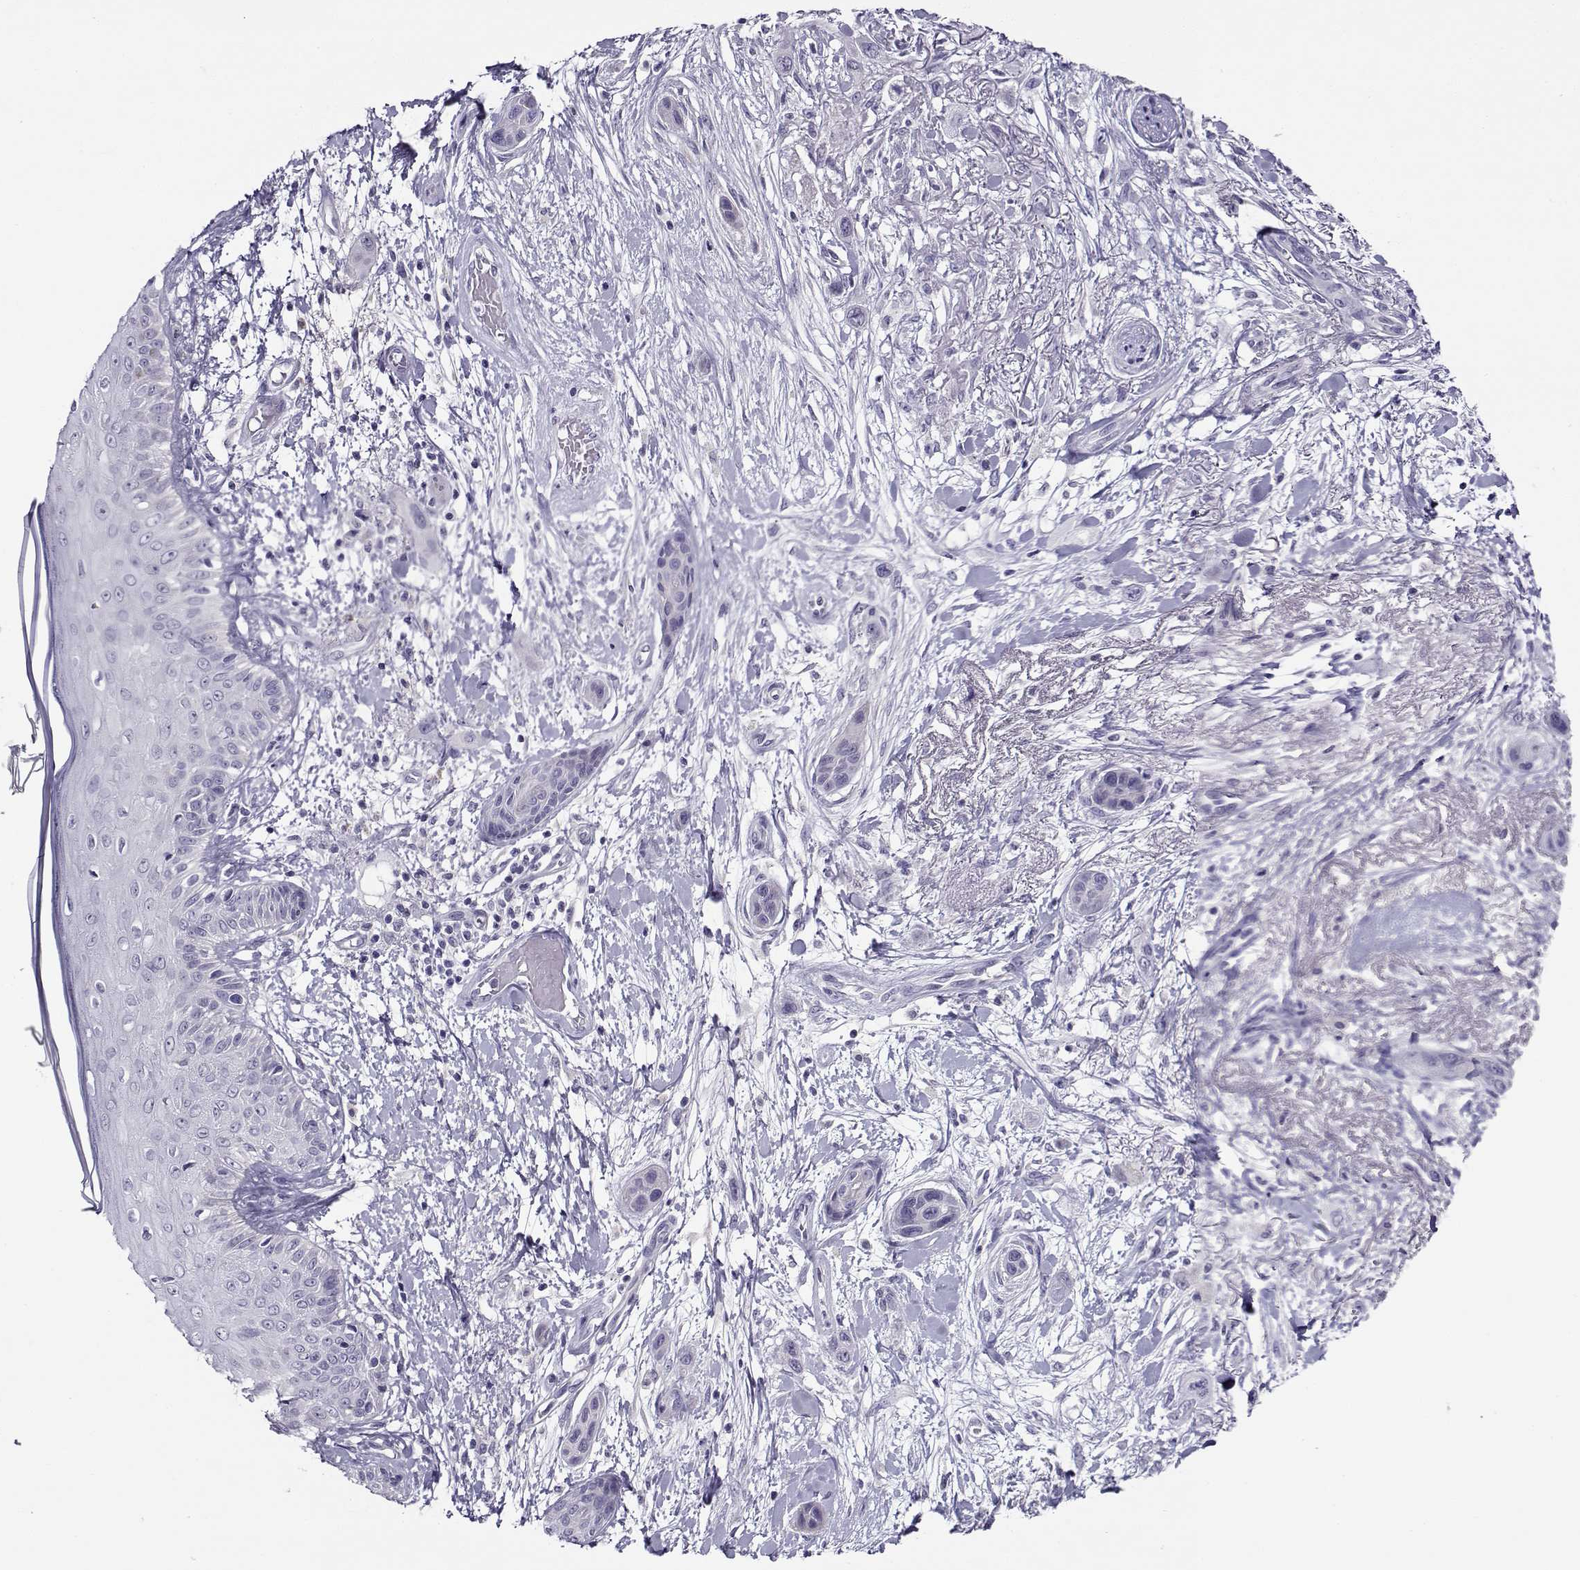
{"staining": {"intensity": "negative", "quantity": "none", "location": "none"}, "tissue": "skin cancer", "cell_type": "Tumor cells", "image_type": "cancer", "snomed": [{"axis": "morphology", "description": "Squamous cell carcinoma, NOS"}, {"axis": "topography", "description": "Skin"}], "caption": "Histopathology image shows no significant protein positivity in tumor cells of skin cancer.", "gene": "FEZF1", "patient": {"sex": "male", "age": 79}}